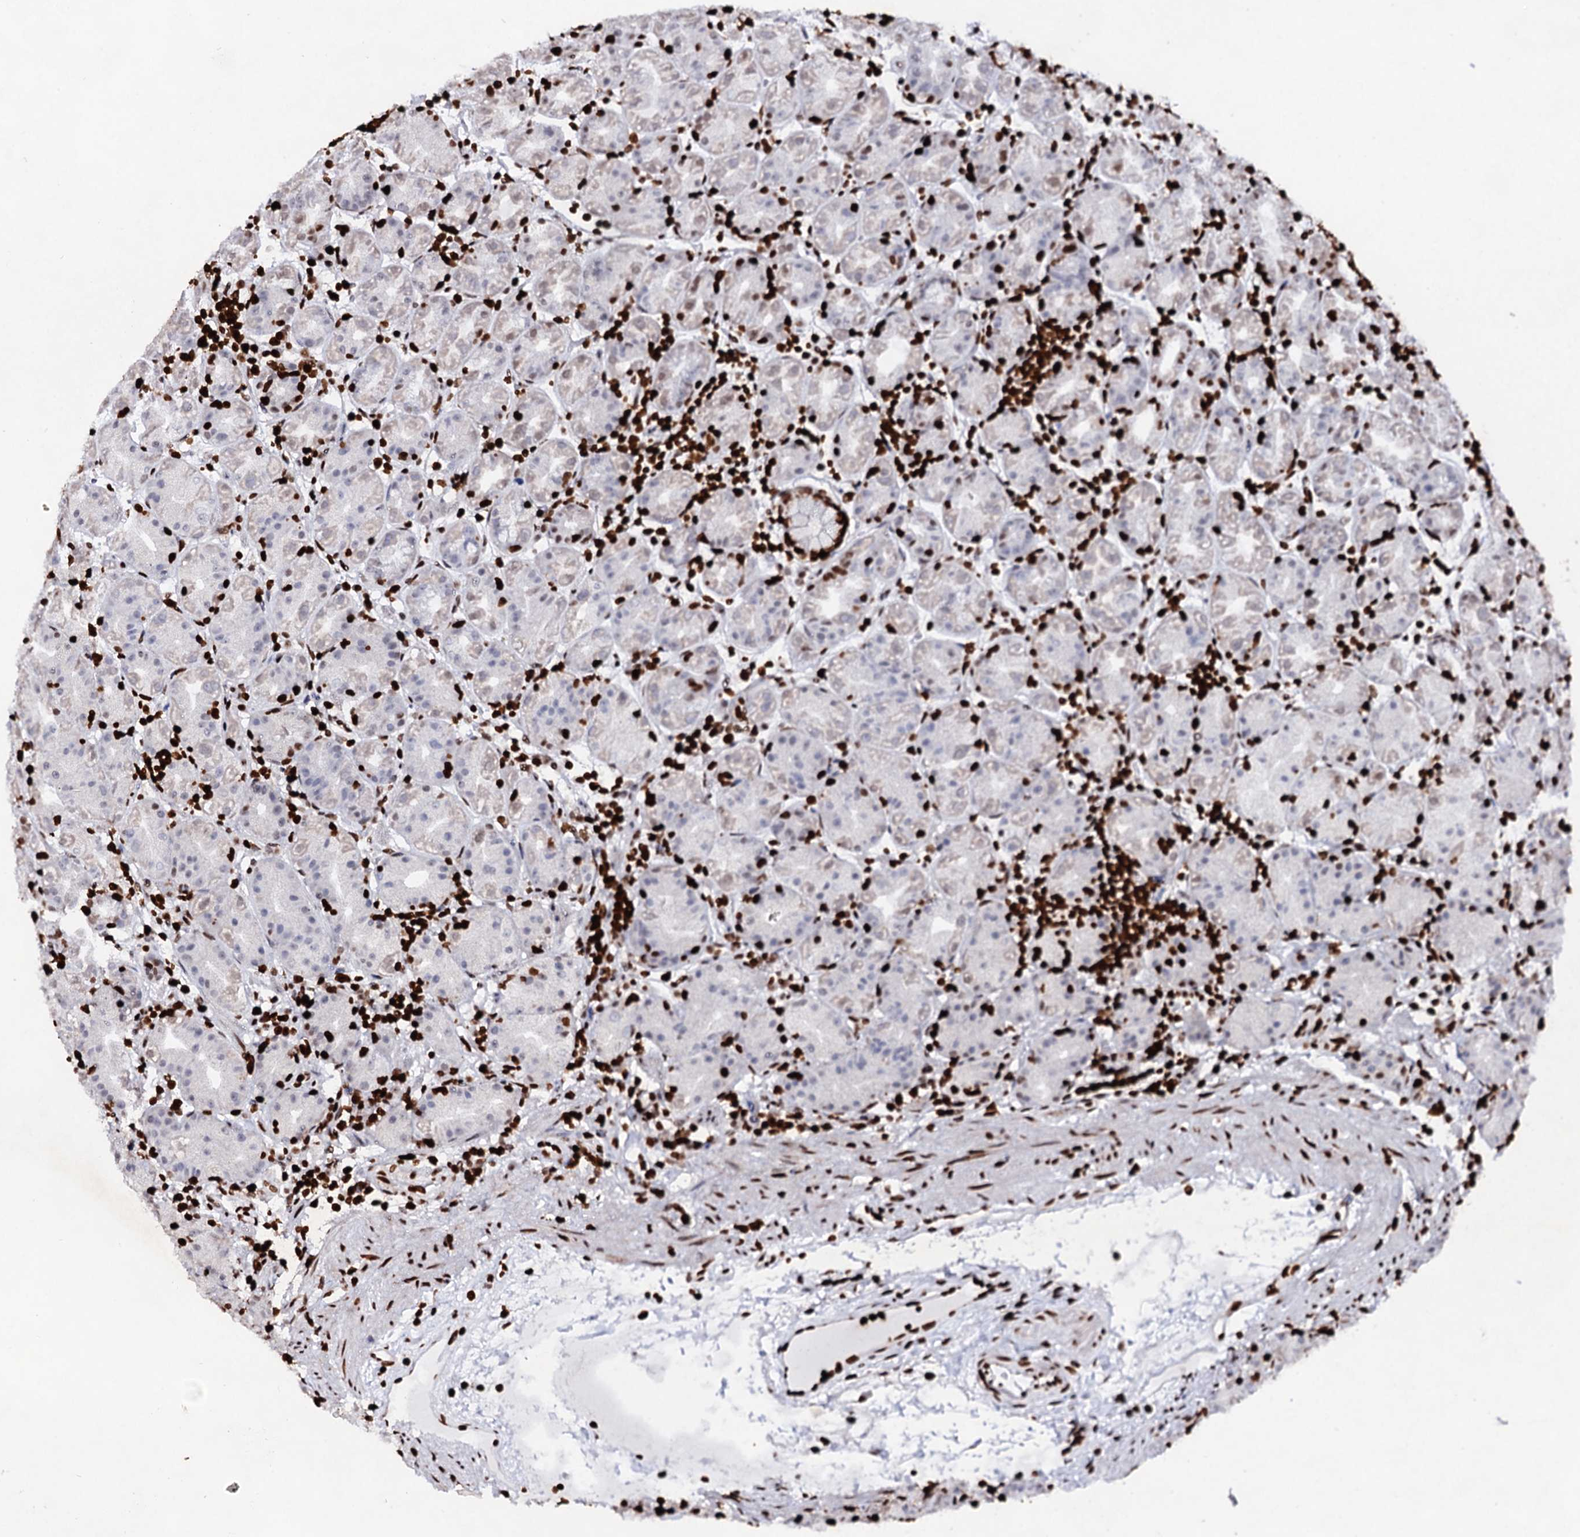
{"staining": {"intensity": "strong", "quantity": "25%-75%", "location": "nuclear"}, "tissue": "stomach", "cell_type": "Glandular cells", "image_type": "normal", "snomed": [{"axis": "morphology", "description": "Normal tissue, NOS"}, {"axis": "topography", "description": "Stomach"}], "caption": "Benign stomach shows strong nuclear positivity in about 25%-75% of glandular cells, visualized by immunohistochemistry.", "gene": "HMGB2", "patient": {"sex": "female", "age": 79}}